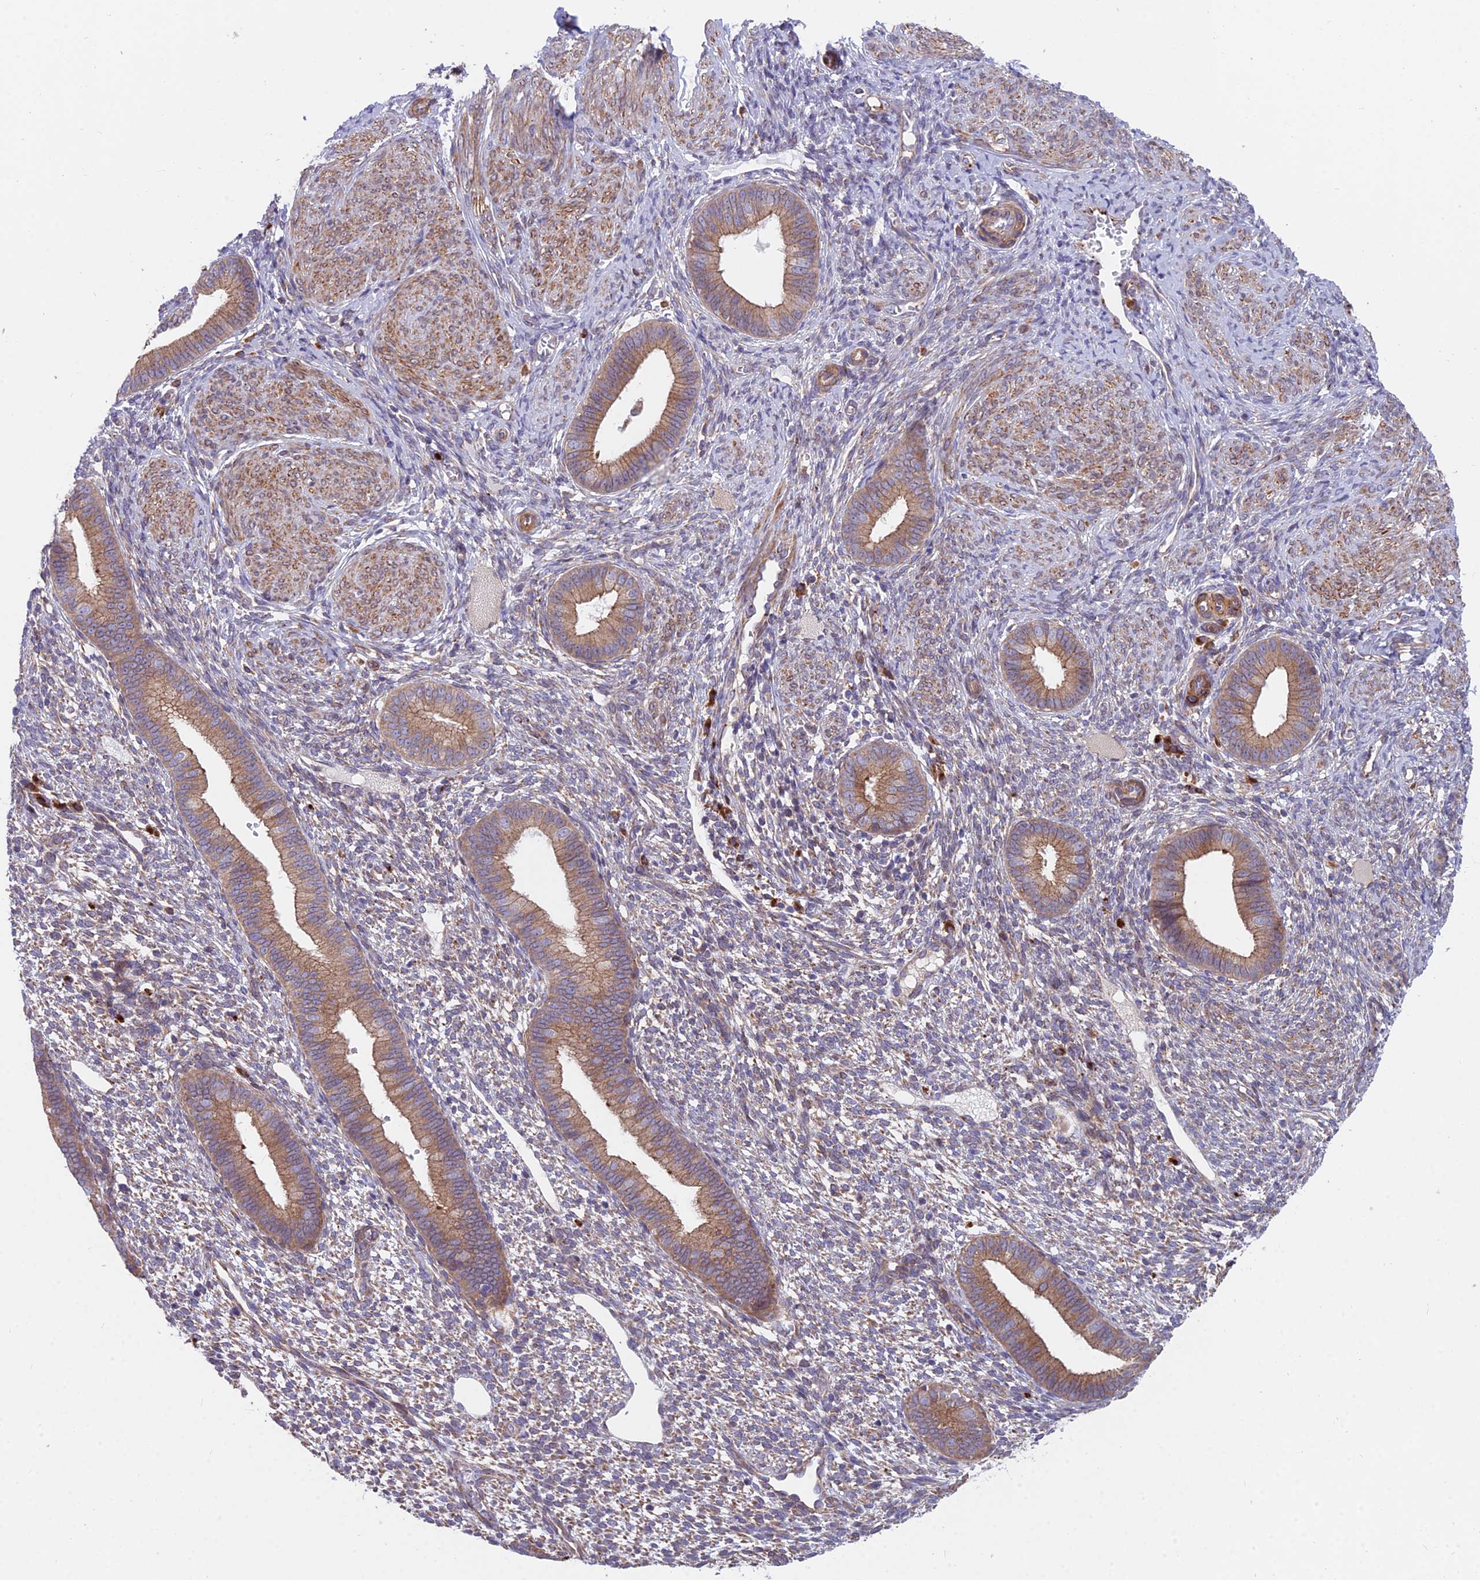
{"staining": {"intensity": "moderate", "quantity": "<25%", "location": "cytoplasmic/membranous"}, "tissue": "endometrium", "cell_type": "Cells in endometrial stroma", "image_type": "normal", "snomed": [{"axis": "morphology", "description": "Normal tissue, NOS"}, {"axis": "topography", "description": "Endometrium"}], "caption": "This micrograph displays immunohistochemistry staining of benign human endometrium, with low moderate cytoplasmic/membranous staining in about <25% of cells in endometrial stroma.", "gene": "TBC1D20", "patient": {"sex": "female", "age": 46}}